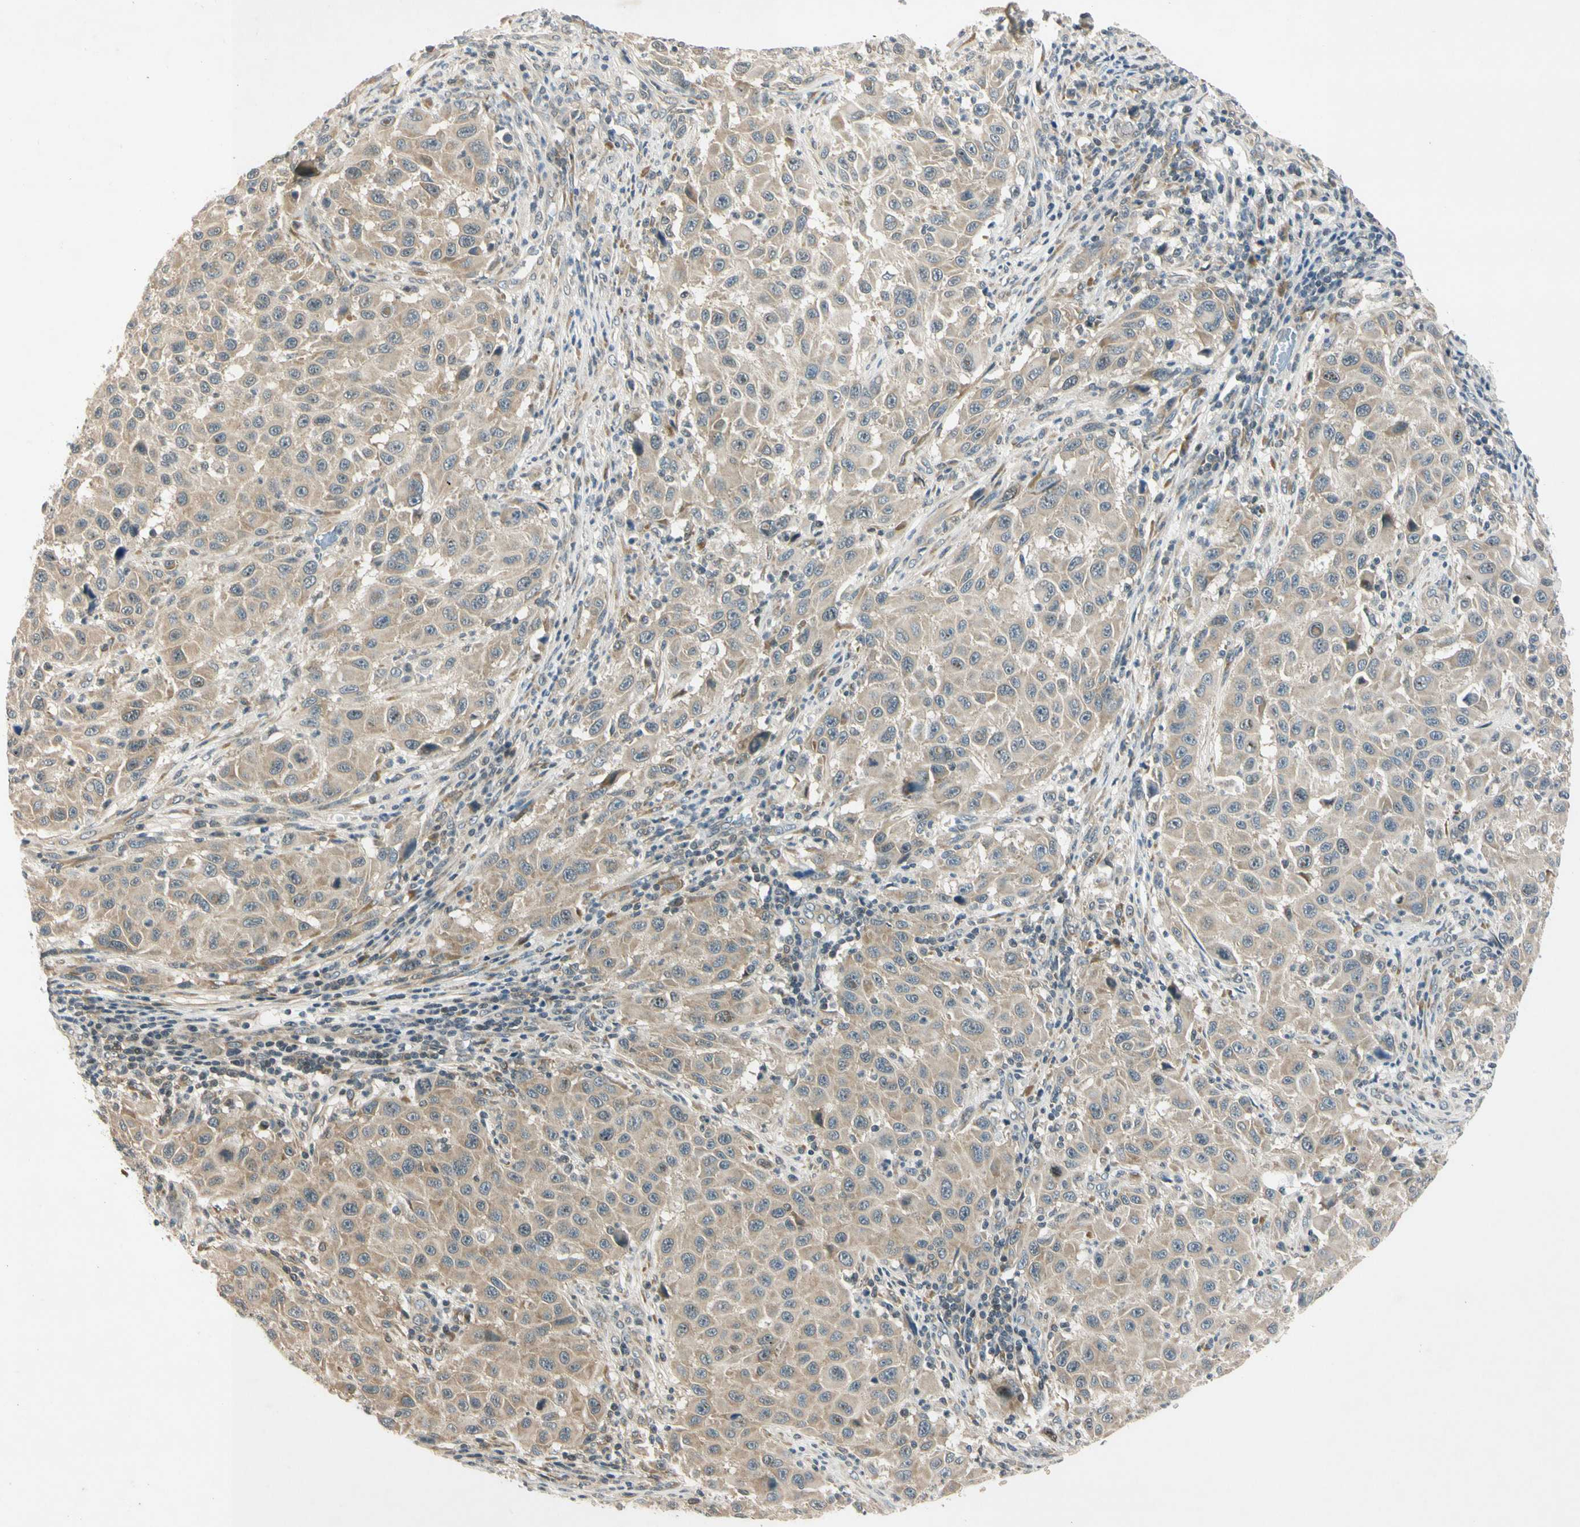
{"staining": {"intensity": "moderate", "quantity": ">75%", "location": "cytoplasmic/membranous"}, "tissue": "melanoma", "cell_type": "Tumor cells", "image_type": "cancer", "snomed": [{"axis": "morphology", "description": "Malignant melanoma, Metastatic site"}, {"axis": "topography", "description": "Lymph node"}], "caption": "This histopathology image shows malignant melanoma (metastatic site) stained with immunohistochemistry to label a protein in brown. The cytoplasmic/membranous of tumor cells show moderate positivity for the protein. Nuclei are counter-stained blue.", "gene": "RPS6KB2", "patient": {"sex": "male", "age": 61}}